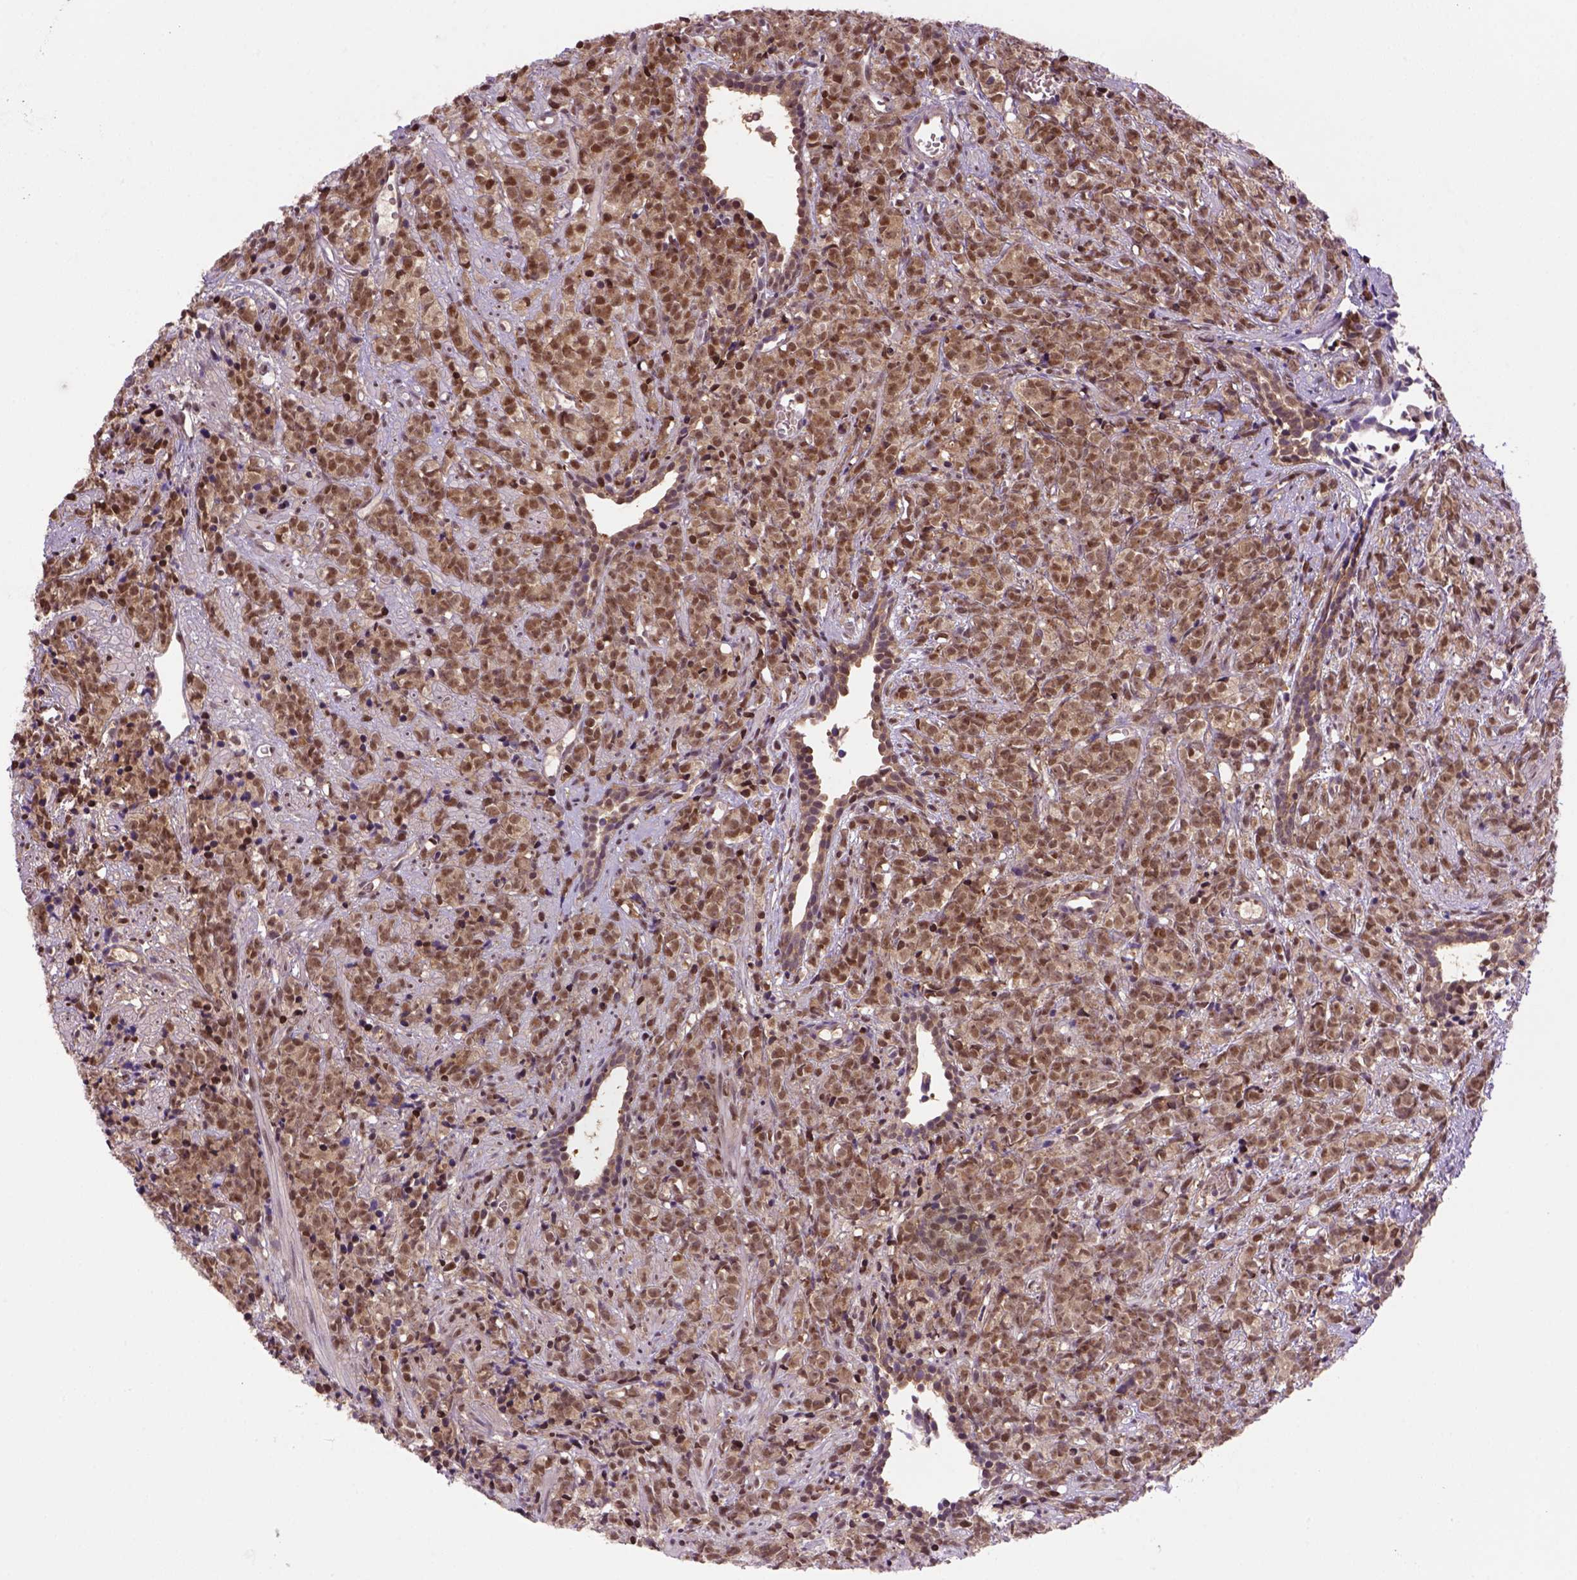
{"staining": {"intensity": "strong", "quantity": ">75%", "location": "cytoplasmic/membranous,nuclear"}, "tissue": "prostate cancer", "cell_type": "Tumor cells", "image_type": "cancer", "snomed": [{"axis": "morphology", "description": "Adenocarcinoma, High grade"}, {"axis": "topography", "description": "Prostate"}], "caption": "A micrograph showing strong cytoplasmic/membranous and nuclear staining in approximately >75% of tumor cells in prostate adenocarcinoma (high-grade), as visualized by brown immunohistochemical staining.", "gene": "PSMC2", "patient": {"sex": "male", "age": 81}}